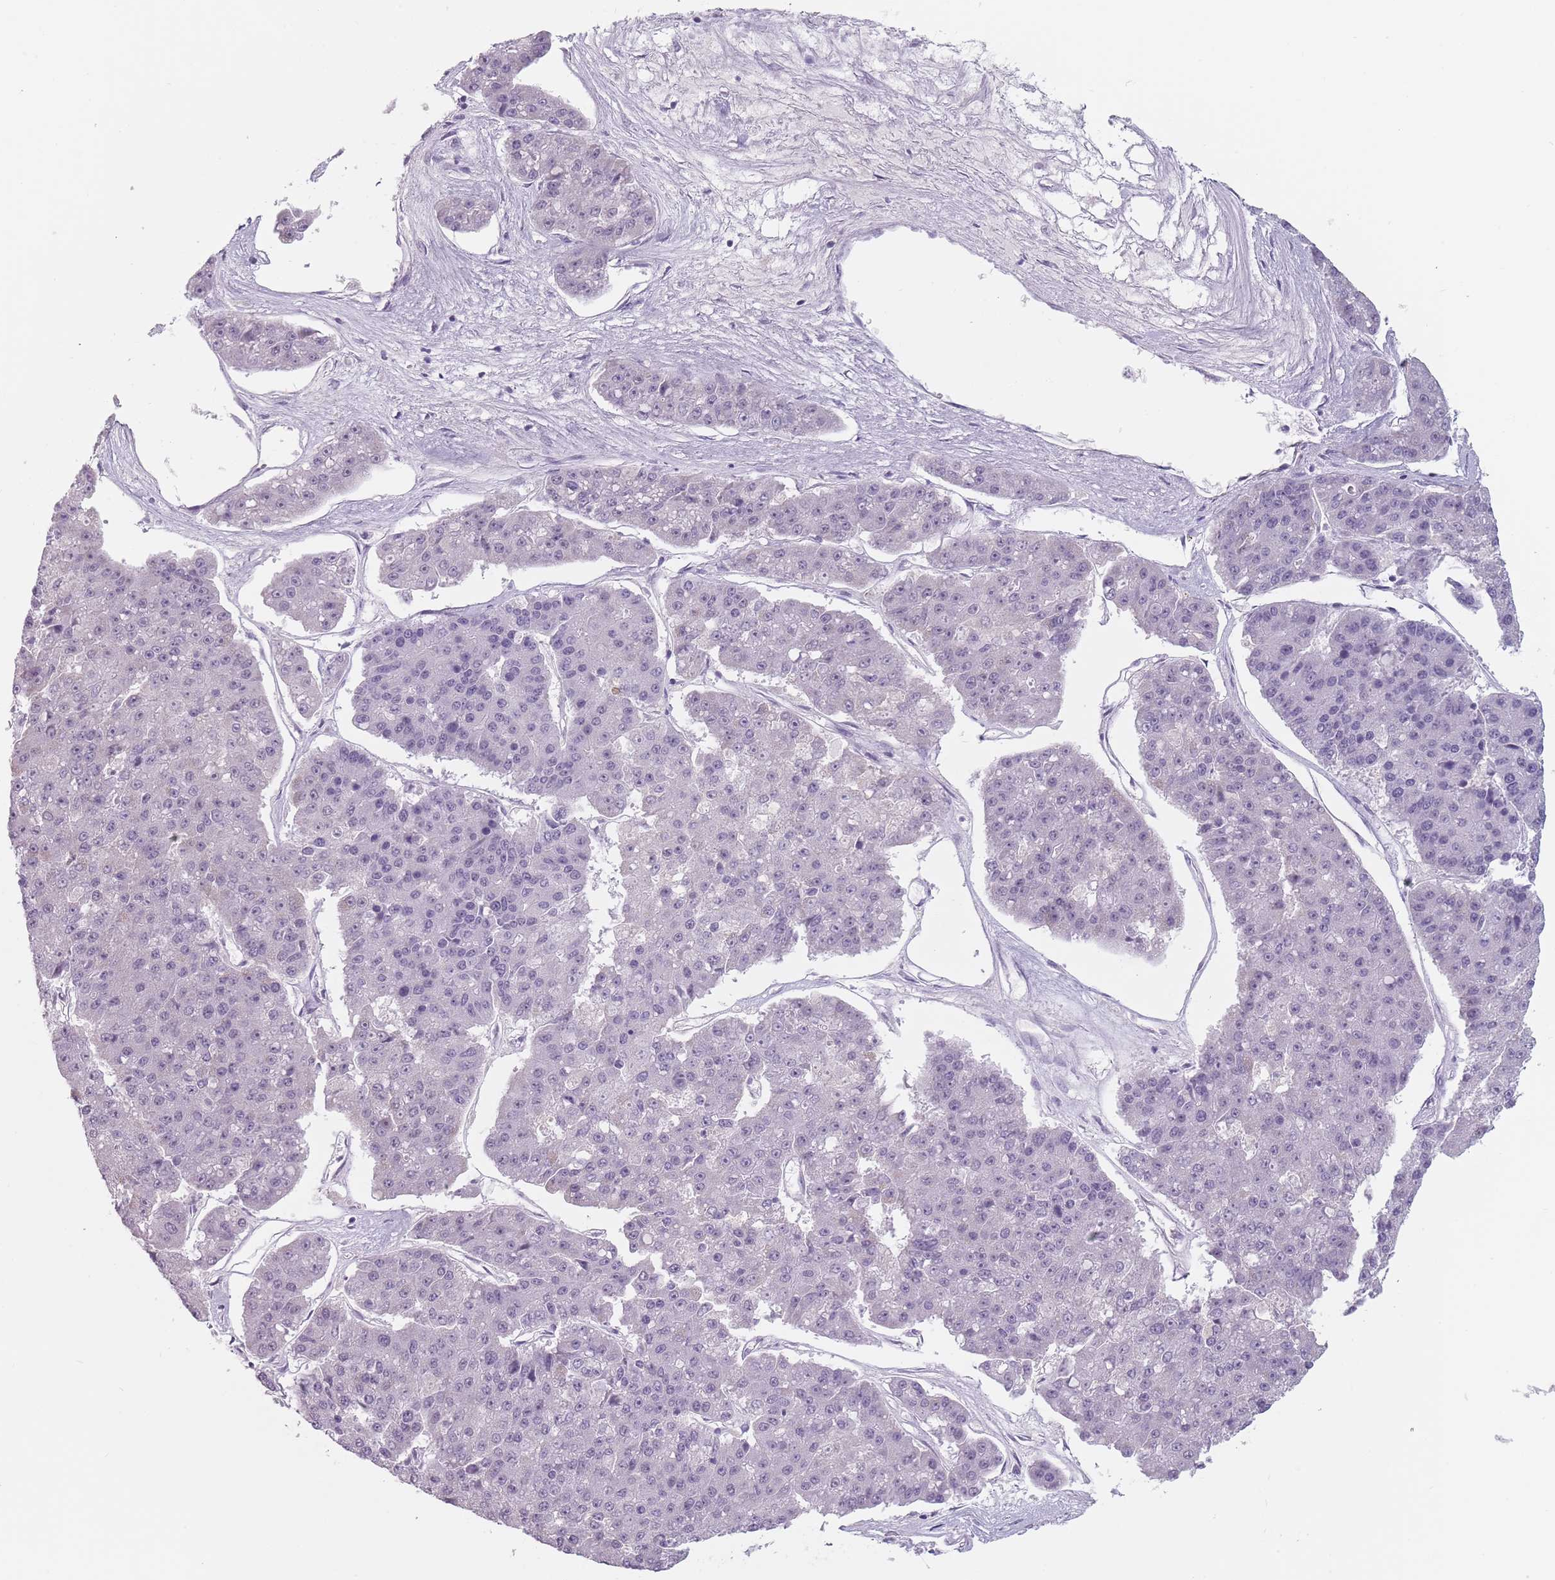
{"staining": {"intensity": "negative", "quantity": "none", "location": "none"}, "tissue": "pancreatic cancer", "cell_type": "Tumor cells", "image_type": "cancer", "snomed": [{"axis": "morphology", "description": "Adenocarcinoma, NOS"}, {"axis": "topography", "description": "Pancreas"}], "caption": "DAB immunohistochemical staining of human pancreatic cancer (adenocarcinoma) demonstrates no significant positivity in tumor cells.", "gene": "CEP19", "patient": {"sex": "male", "age": 50}}